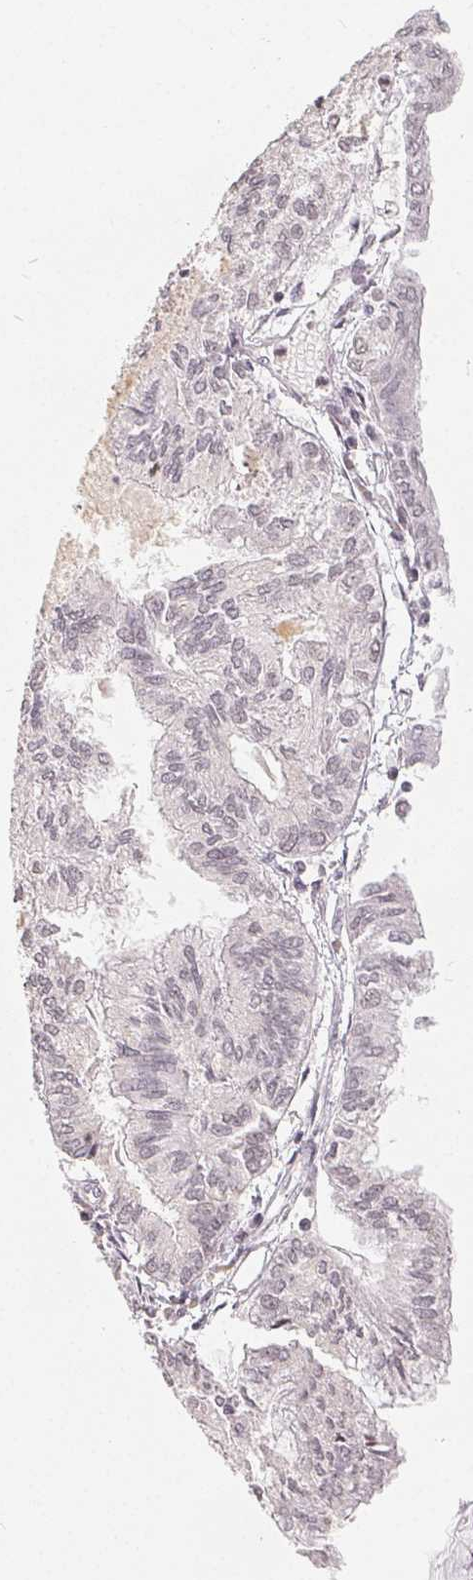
{"staining": {"intensity": "negative", "quantity": "none", "location": "none"}, "tissue": "endometrial cancer", "cell_type": "Tumor cells", "image_type": "cancer", "snomed": [{"axis": "morphology", "description": "Carcinoma, NOS"}, {"axis": "topography", "description": "Endometrium"}], "caption": "This is a micrograph of IHC staining of carcinoma (endometrial), which shows no expression in tumor cells.", "gene": "CCDC138", "patient": {"sex": "female", "age": 62}}